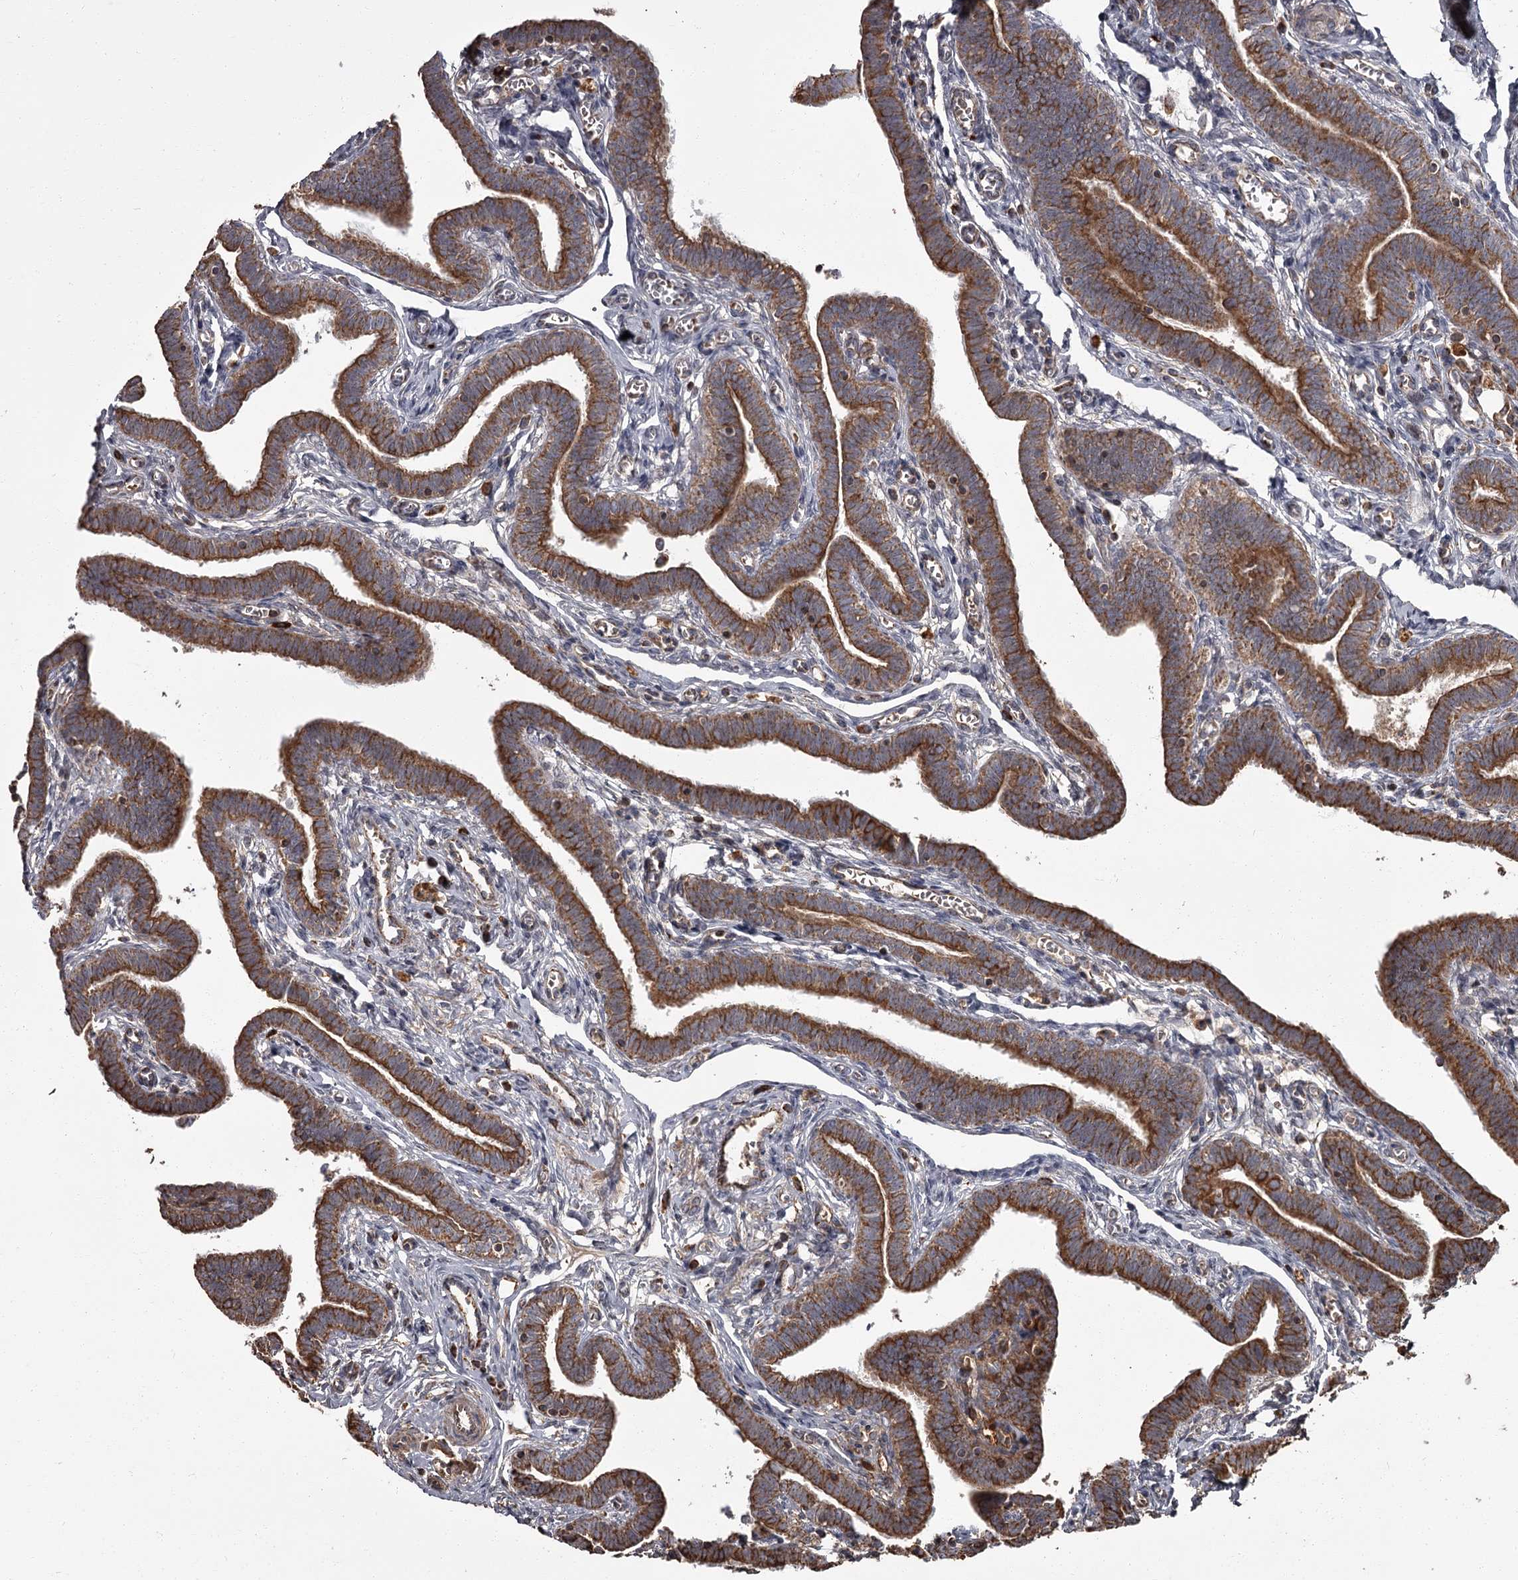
{"staining": {"intensity": "strong", "quantity": ">75%", "location": "cytoplasmic/membranous"}, "tissue": "fallopian tube", "cell_type": "Glandular cells", "image_type": "normal", "snomed": [{"axis": "morphology", "description": "Normal tissue, NOS"}, {"axis": "topography", "description": "Fallopian tube"}], "caption": "Fallopian tube stained with IHC exhibits strong cytoplasmic/membranous positivity in about >75% of glandular cells. The protein is shown in brown color, while the nuclei are stained blue.", "gene": "THAP9", "patient": {"sex": "female", "age": 36}}